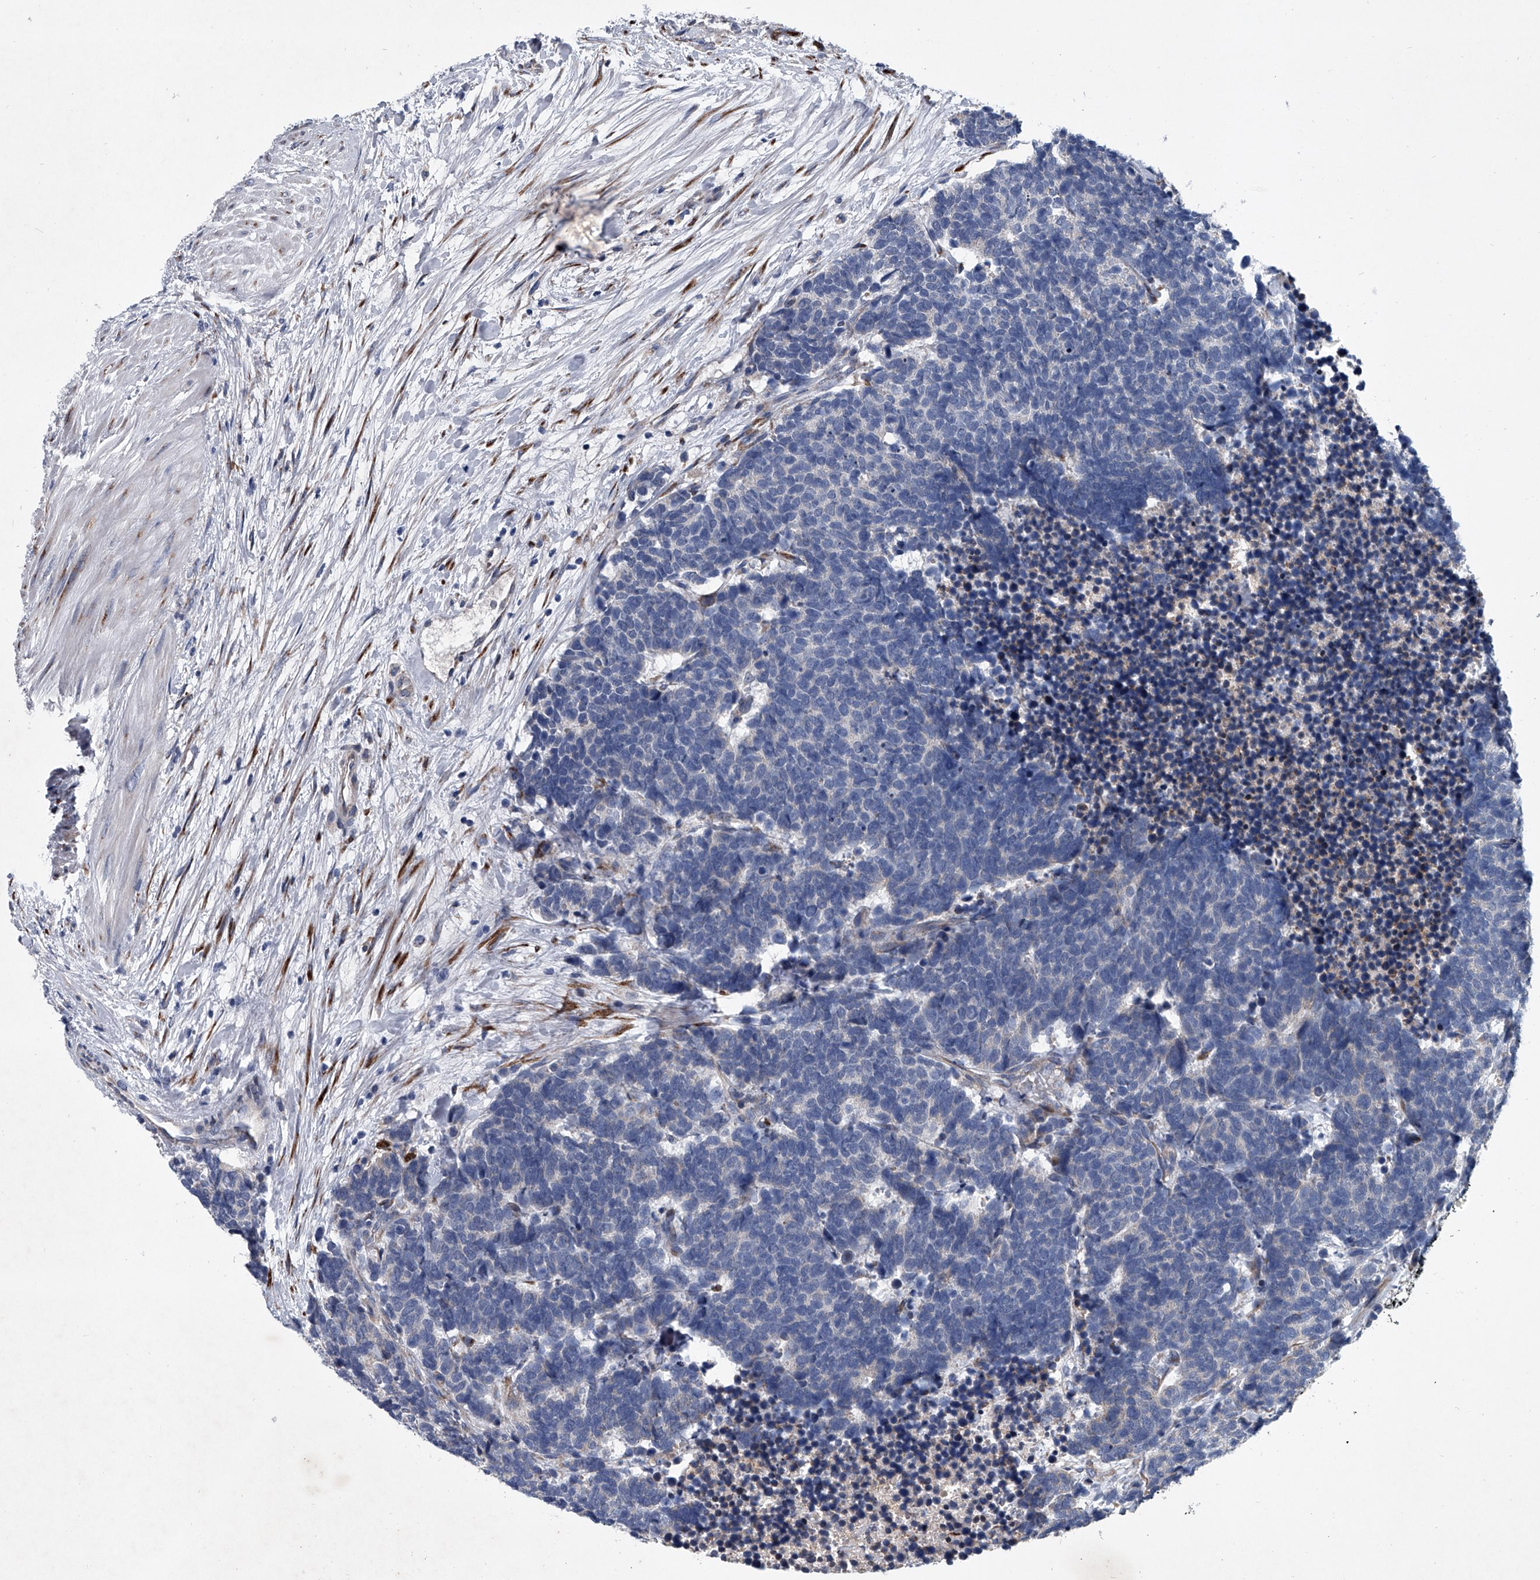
{"staining": {"intensity": "negative", "quantity": "none", "location": "none"}, "tissue": "carcinoid", "cell_type": "Tumor cells", "image_type": "cancer", "snomed": [{"axis": "morphology", "description": "Carcinoma, NOS"}, {"axis": "morphology", "description": "Carcinoid, malignant, NOS"}, {"axis": "topography", "description": "Urinary bladder"}], "caption": "Tumor cells show no significant protein positivity in carcinoid. Nuclei are stained in blue.", "gene": "ABCG1", "patient": {"sex": "male", "age": 57}}